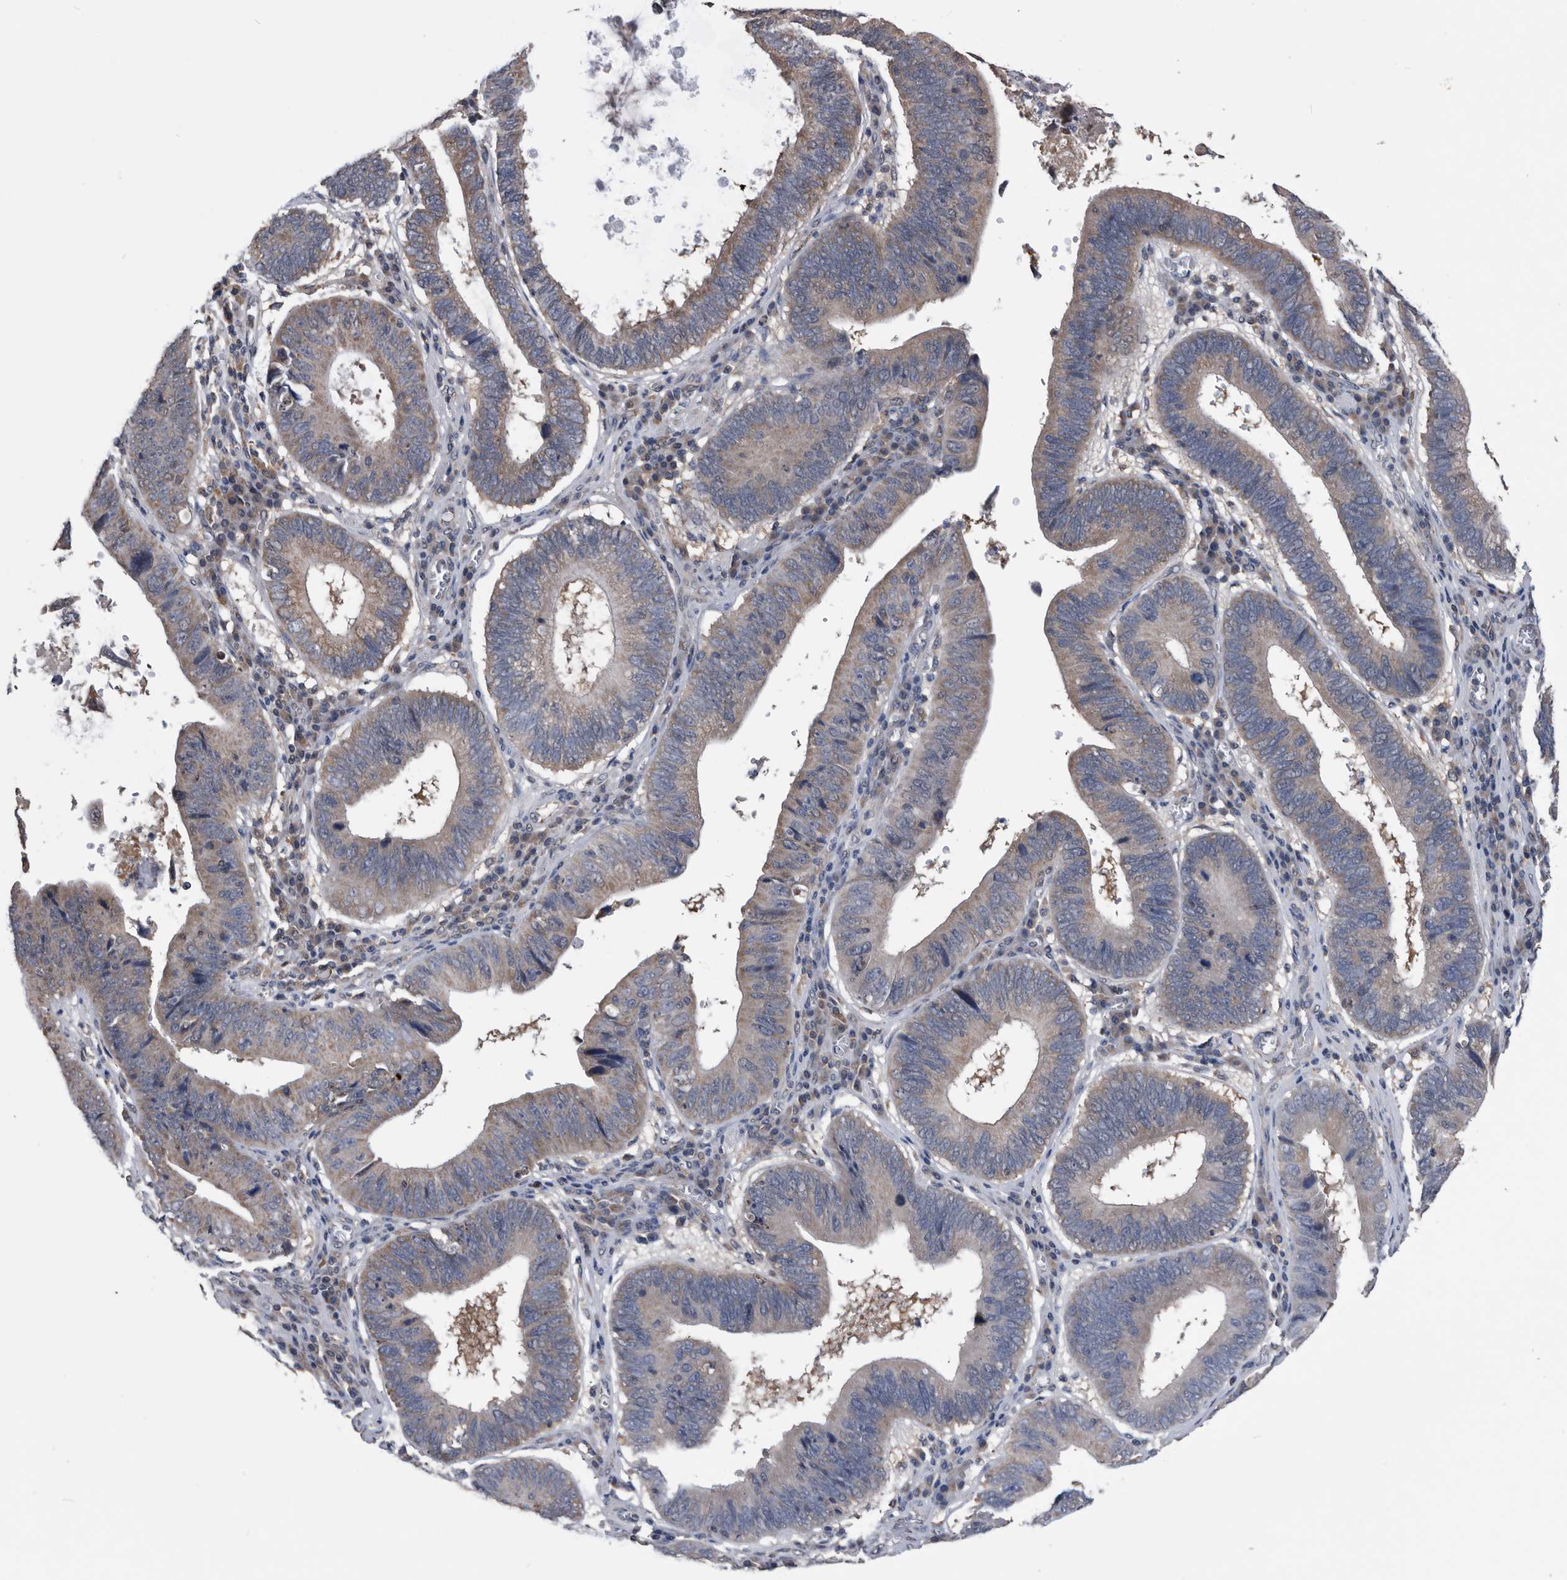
{"staining": {"intensity": "weak", "quantity": "25%-75%", "location": "cytoplasmic/membranous"}, "tissue": "stomach cancer", "cell_type": "Tumor cells", "image_type": "cancer", "snomed": [{"axis": "morphology", "description": "Adenocarcinoma, NOS"}, {"axis": "topography", "description": "Stomach"}], "caption": "IHC of stomach adenocarcinoma exhibits low levels of weak cytoplasmic/membranous positivity in about 25%-75% of tumor cells. The staining was performed using DAB, with brown indicating positive protein expression. Nuclei are stained blue with hematoxylin.", "gene": "NRBP1", "patient": {"sex": "male", "age": 59}}